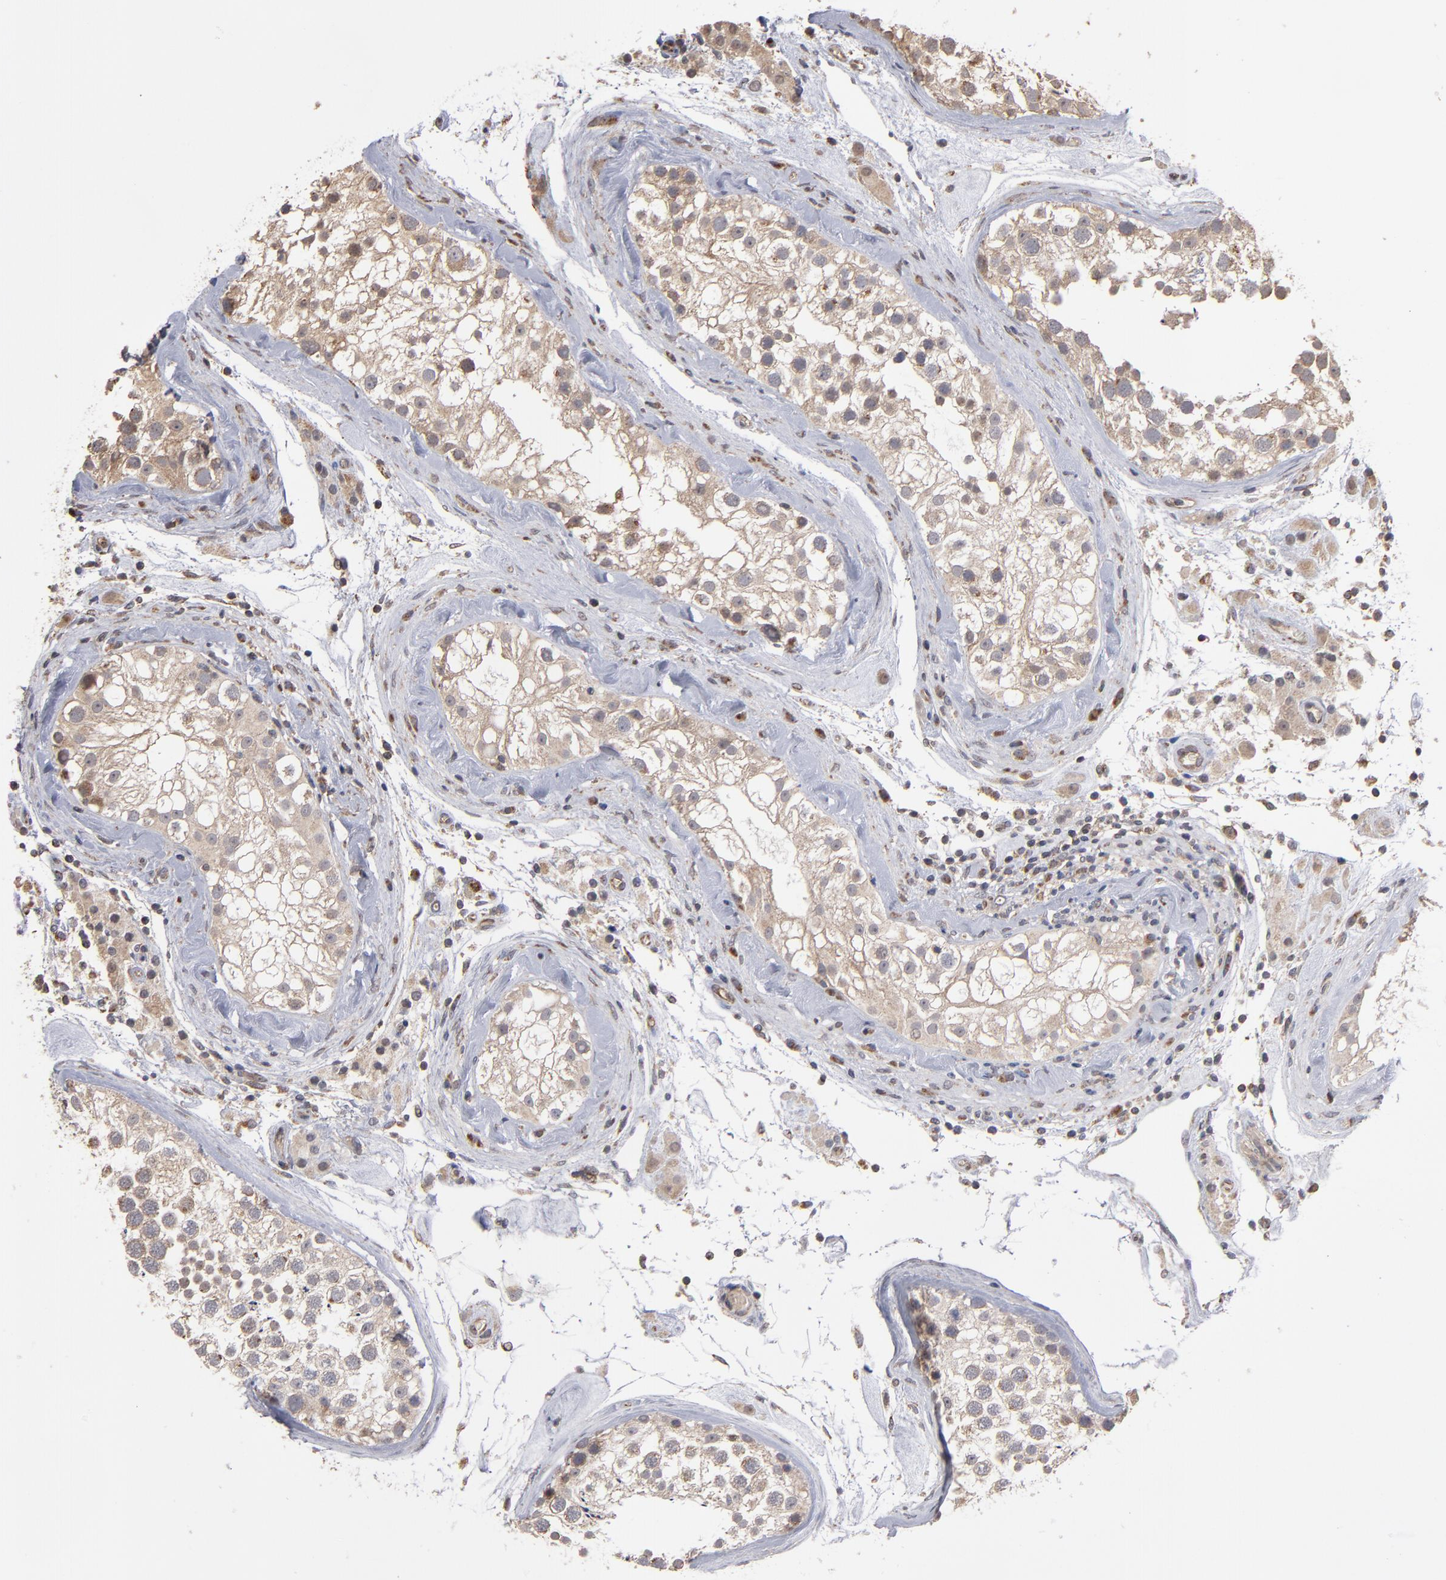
{"staining": {"intensity": "weak", "quantity": ">75%", "location": "cytoplasmic/membranous"}, "tissue": "testis", "cell_type": "Cells in seminiferous ducts", "image_type": "normal", "snomed": [{"axis": "morphology", "description": "Normal tissue, NOS"}, {"axis": "topography", "description": "Testis"}], "caption": "Benign testis exhibits weak cytoplasmic/membranous positivity in about >75% of cells in seminiferous ducts, visualized by immunohistochemistry.", "gene": "MIPOL1", "patient": {"sex": "male", "age": 46}}